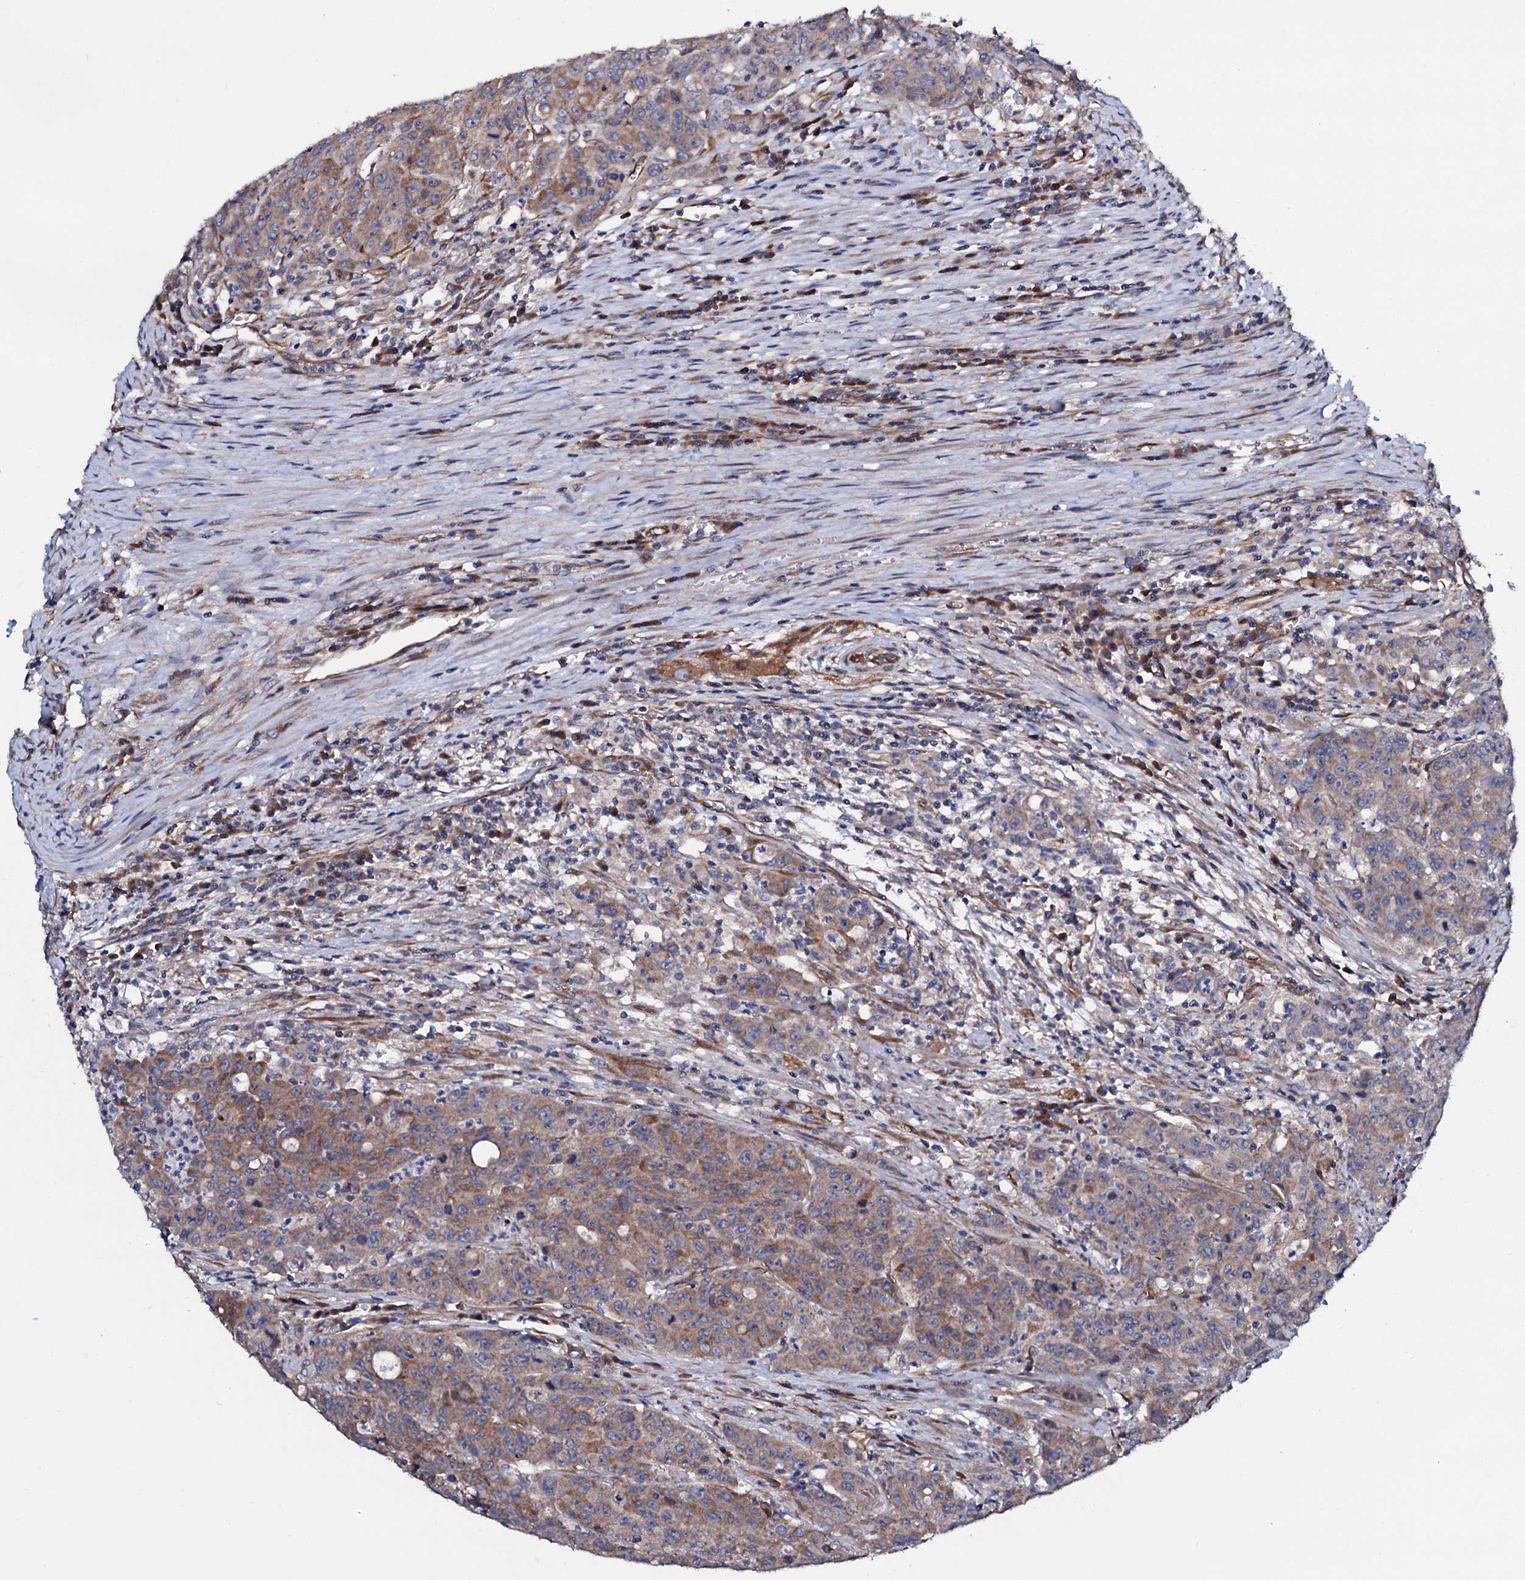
{"staining": {"intensity": "moderate", "quantity": ">75%", "location": "cytoplasmic/membranous"}, "tissue": "colorectal cancer", "cell_type": "Tumor cells", "image_type": "cancer", "snomed": [{"axis": "morphology", "description": "Adenocarcinoma, NOS"}, {"axis": "topography", "description": "Colon"}], "caption": "About >75% of tumor cells in human colorectal cancer (adenocarcinoma) display moderate cytoplasmic/membranous protein positivity as visualized by brown immunohistochemical staining.", "gene": "STARD13", "patient": {"sex": "male", "age": 62}}